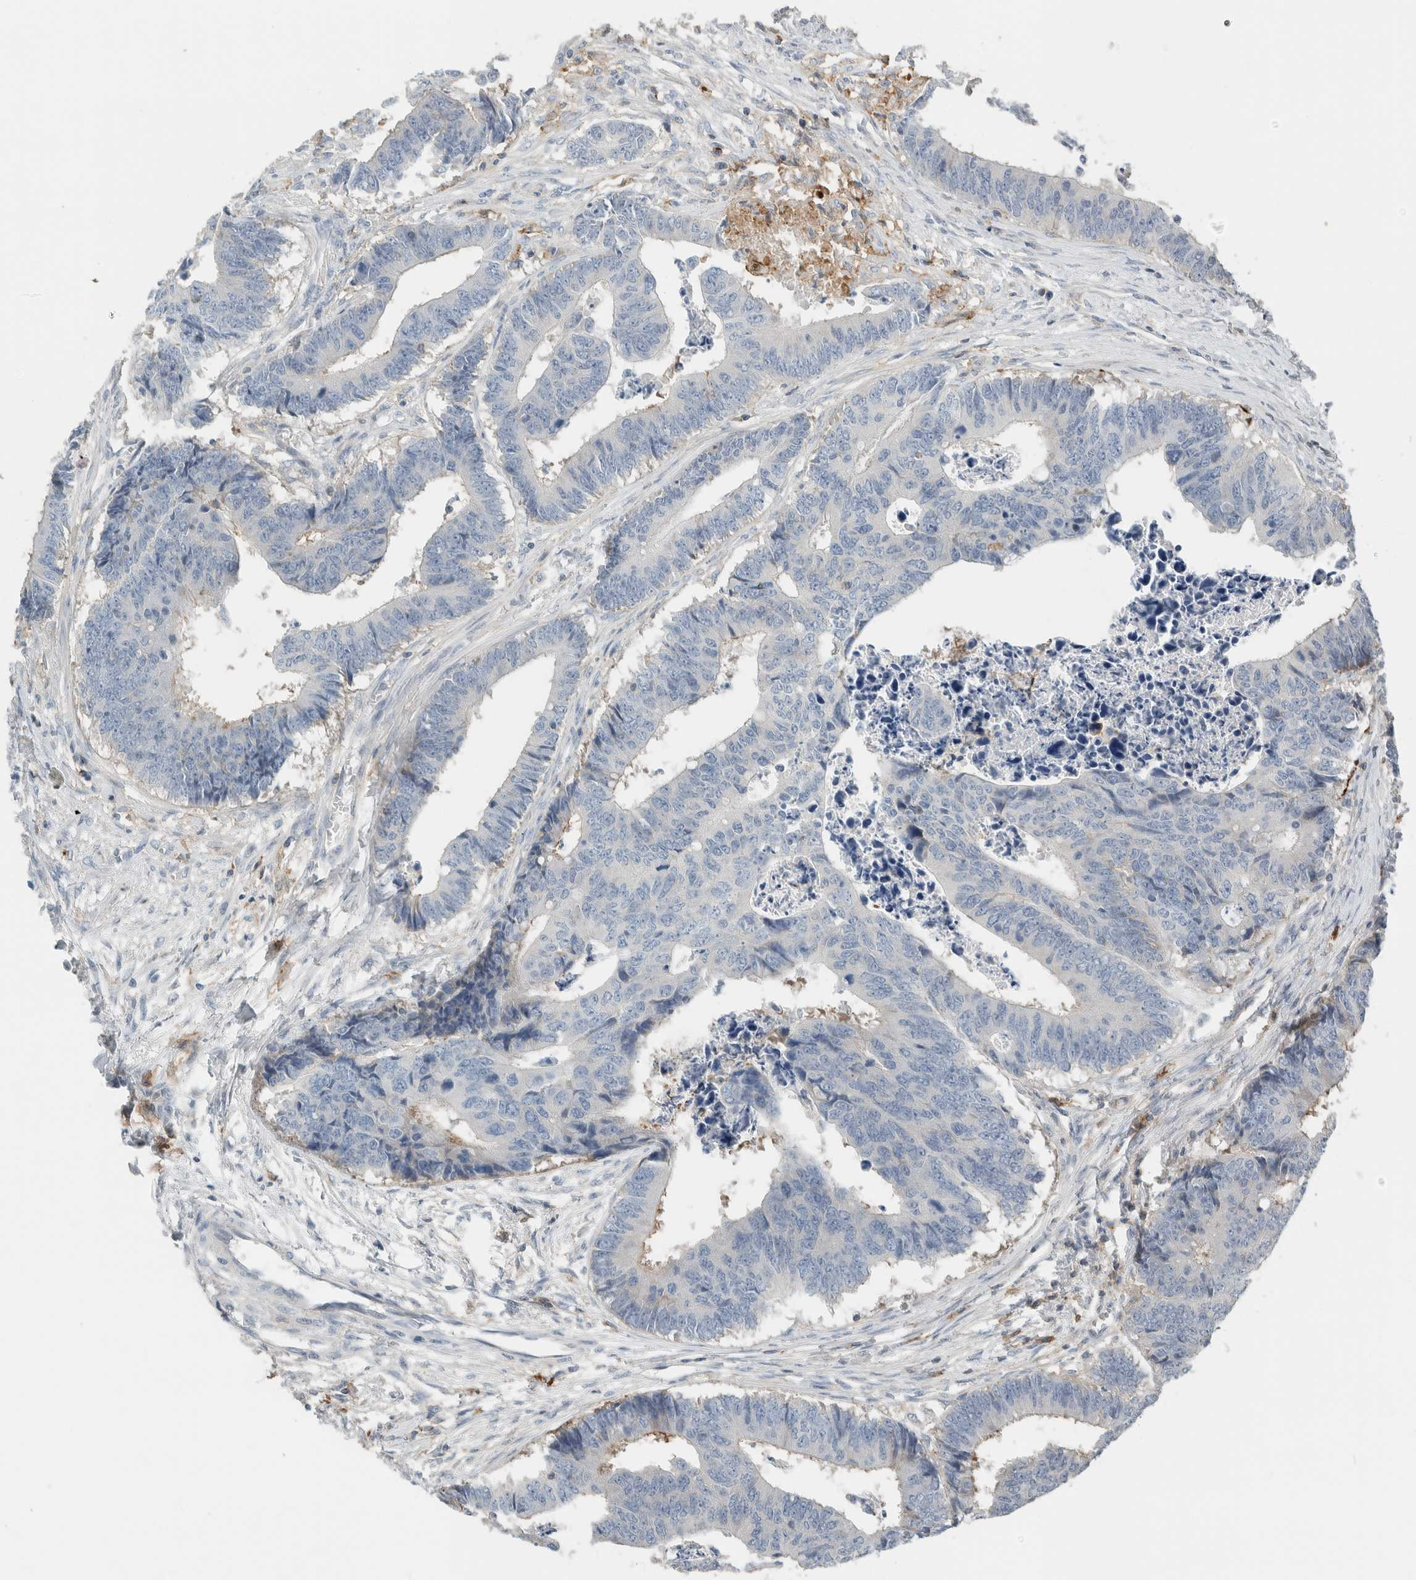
{"staining": {"intensity": "negative", "quantity": "none", "location": "none"}, "tissue": "colorectal cancer", "cell_type": "Tumor cells", "image_type": "cancer", "snomed": [{"axis": "morphology", "description": "Adenocarcinoma, NOS"}, {"axis": "topography", "description": "Rectum"}], "caption": "Immunohistochemistry (IHC) of colorectal cancer reveals no expression in tumor cells.", "gene": "ERCC6L2", "patient": {"sex": "male", "age": 84}}